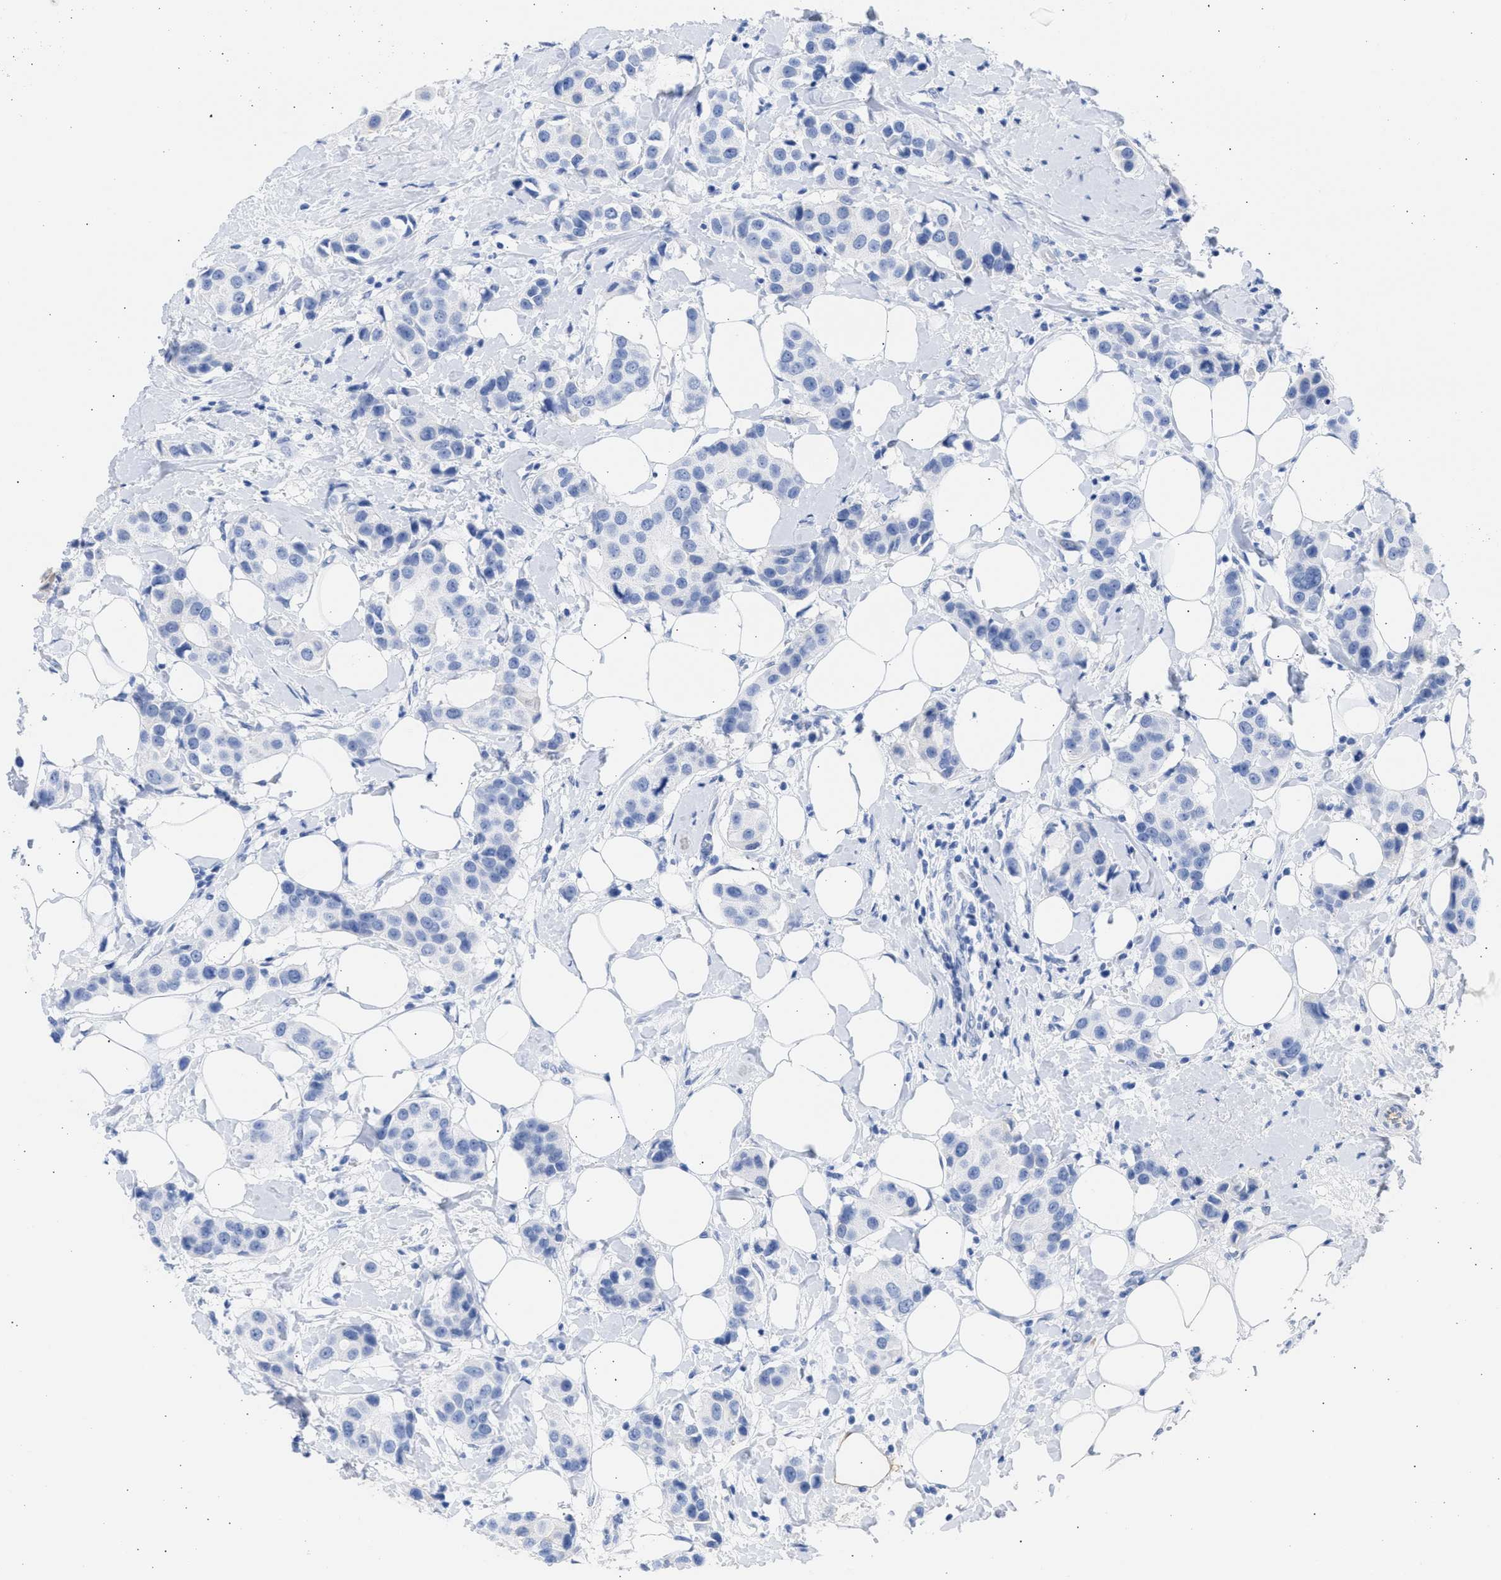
{"staining": {"intensity": "negative", "quantity": "none", "location": "none"}, "tissue": "breast cancer", "cell_type": "Tumor cells", "image_type": "cancer", "snomed": [{"axis": "morphology", "description": "Normal tissue, NOS"}, {"axis": "morphology", "description": "Duct carcinoma"}, {"axis": "topography", "description": "Breast"}], "caption": "Protein analysis of breast infiltrating ductal carcinoma exhibits no significant expression in tumor cells.", "gene": "RSPH1", "patient": {"sex": "female", "age": 39}}